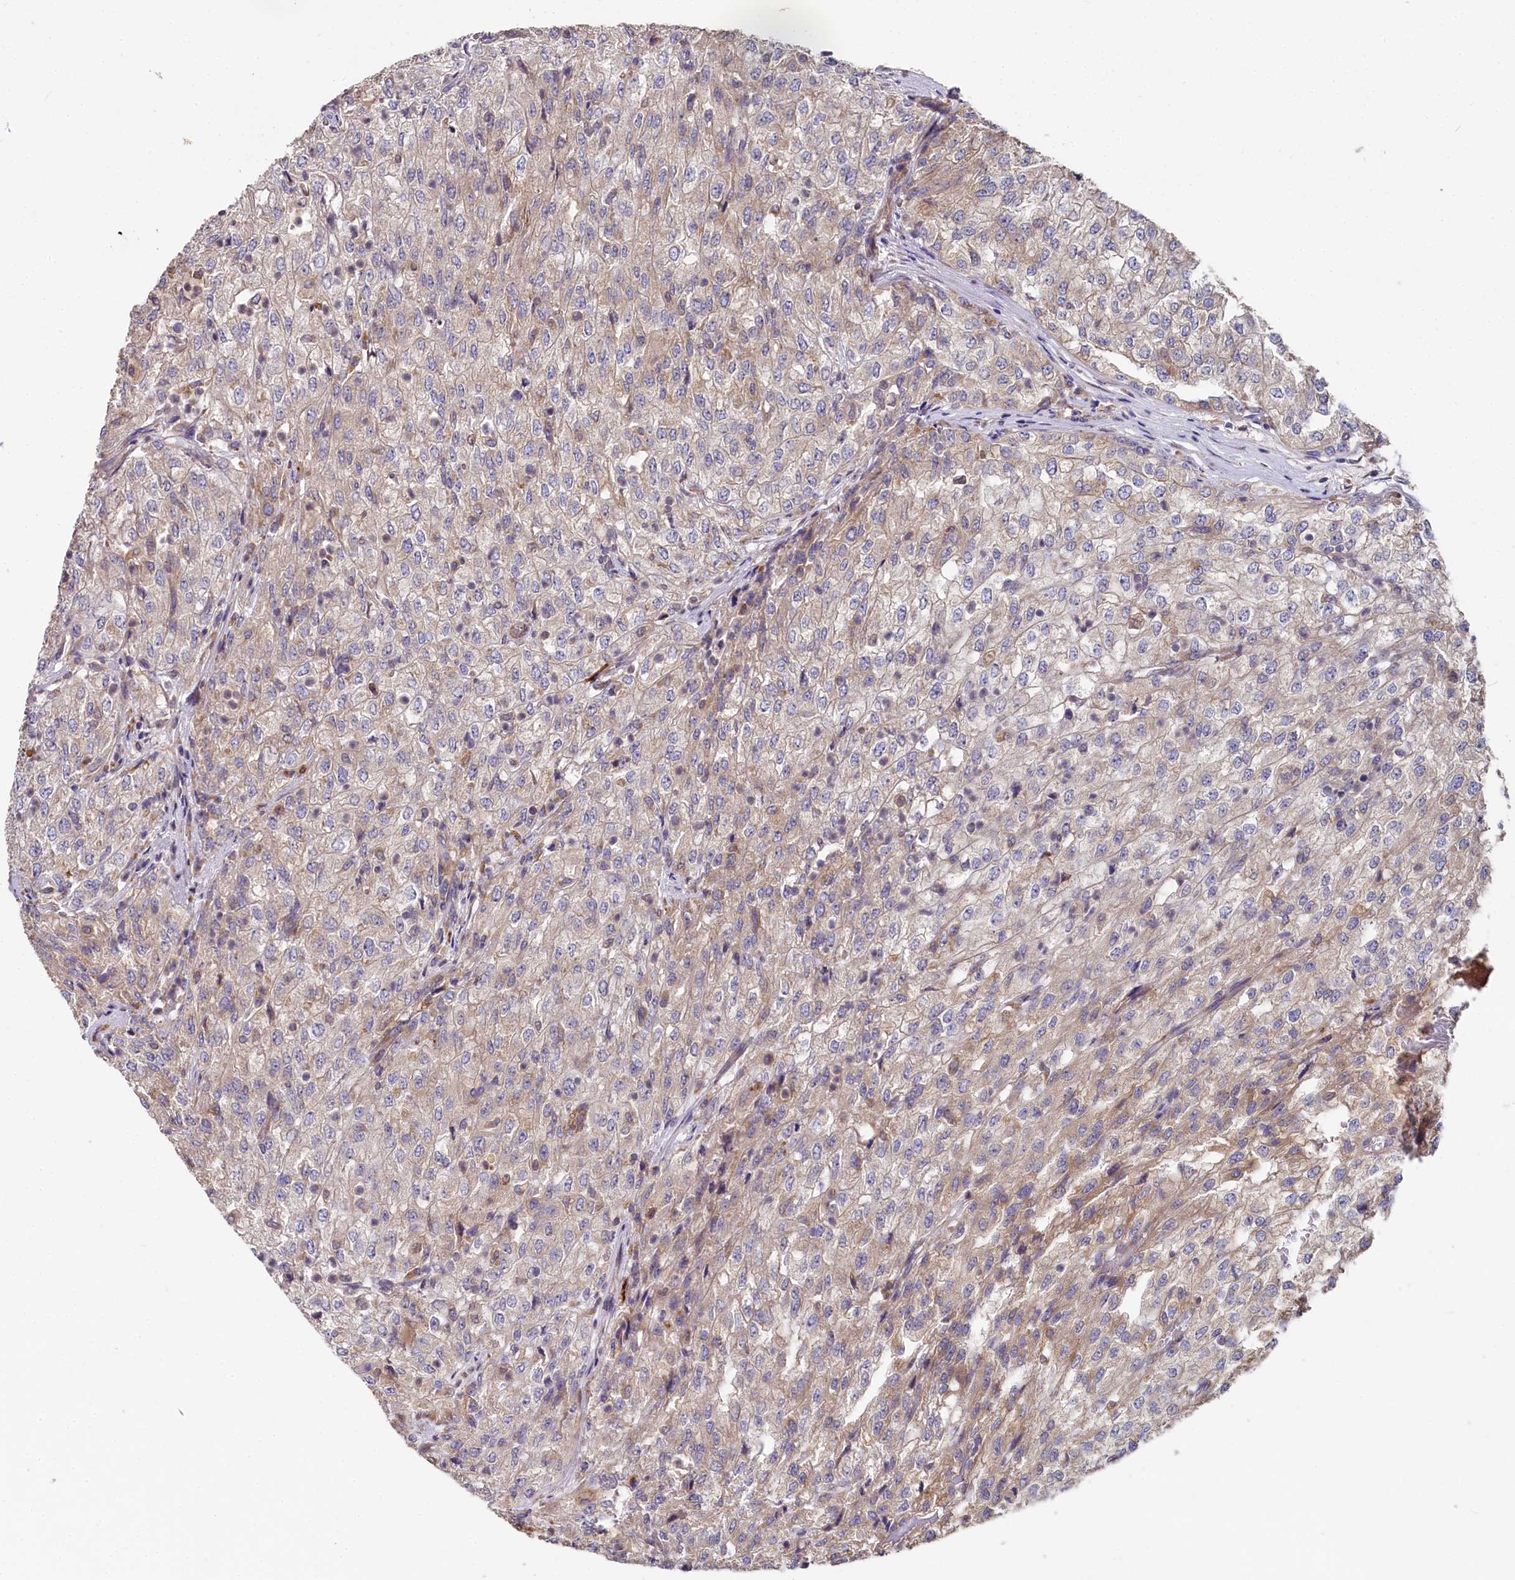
{"staining": {"intensity": "weak", "quantity": ">75%", "location": "cytoplasmic/membranous"}, "tissue": "renal cancer", "cell_type": "Tumor cells", "image_type": "cancer", "snomed": [{"axis": "morphology", "description": "Adenocarcinoma, NOS"}, {"axis": "topography", "description": "Kidney"}], "caption": "A brown stain highlights weak cytoplasmic/membranous expression of a protein in renal cancer tumor cells. The protein of interest is shown in brown color, while the nuclei are stained blue.", "gene": "SPRYD3", "patient": {"sex": "female", "age": 54}}